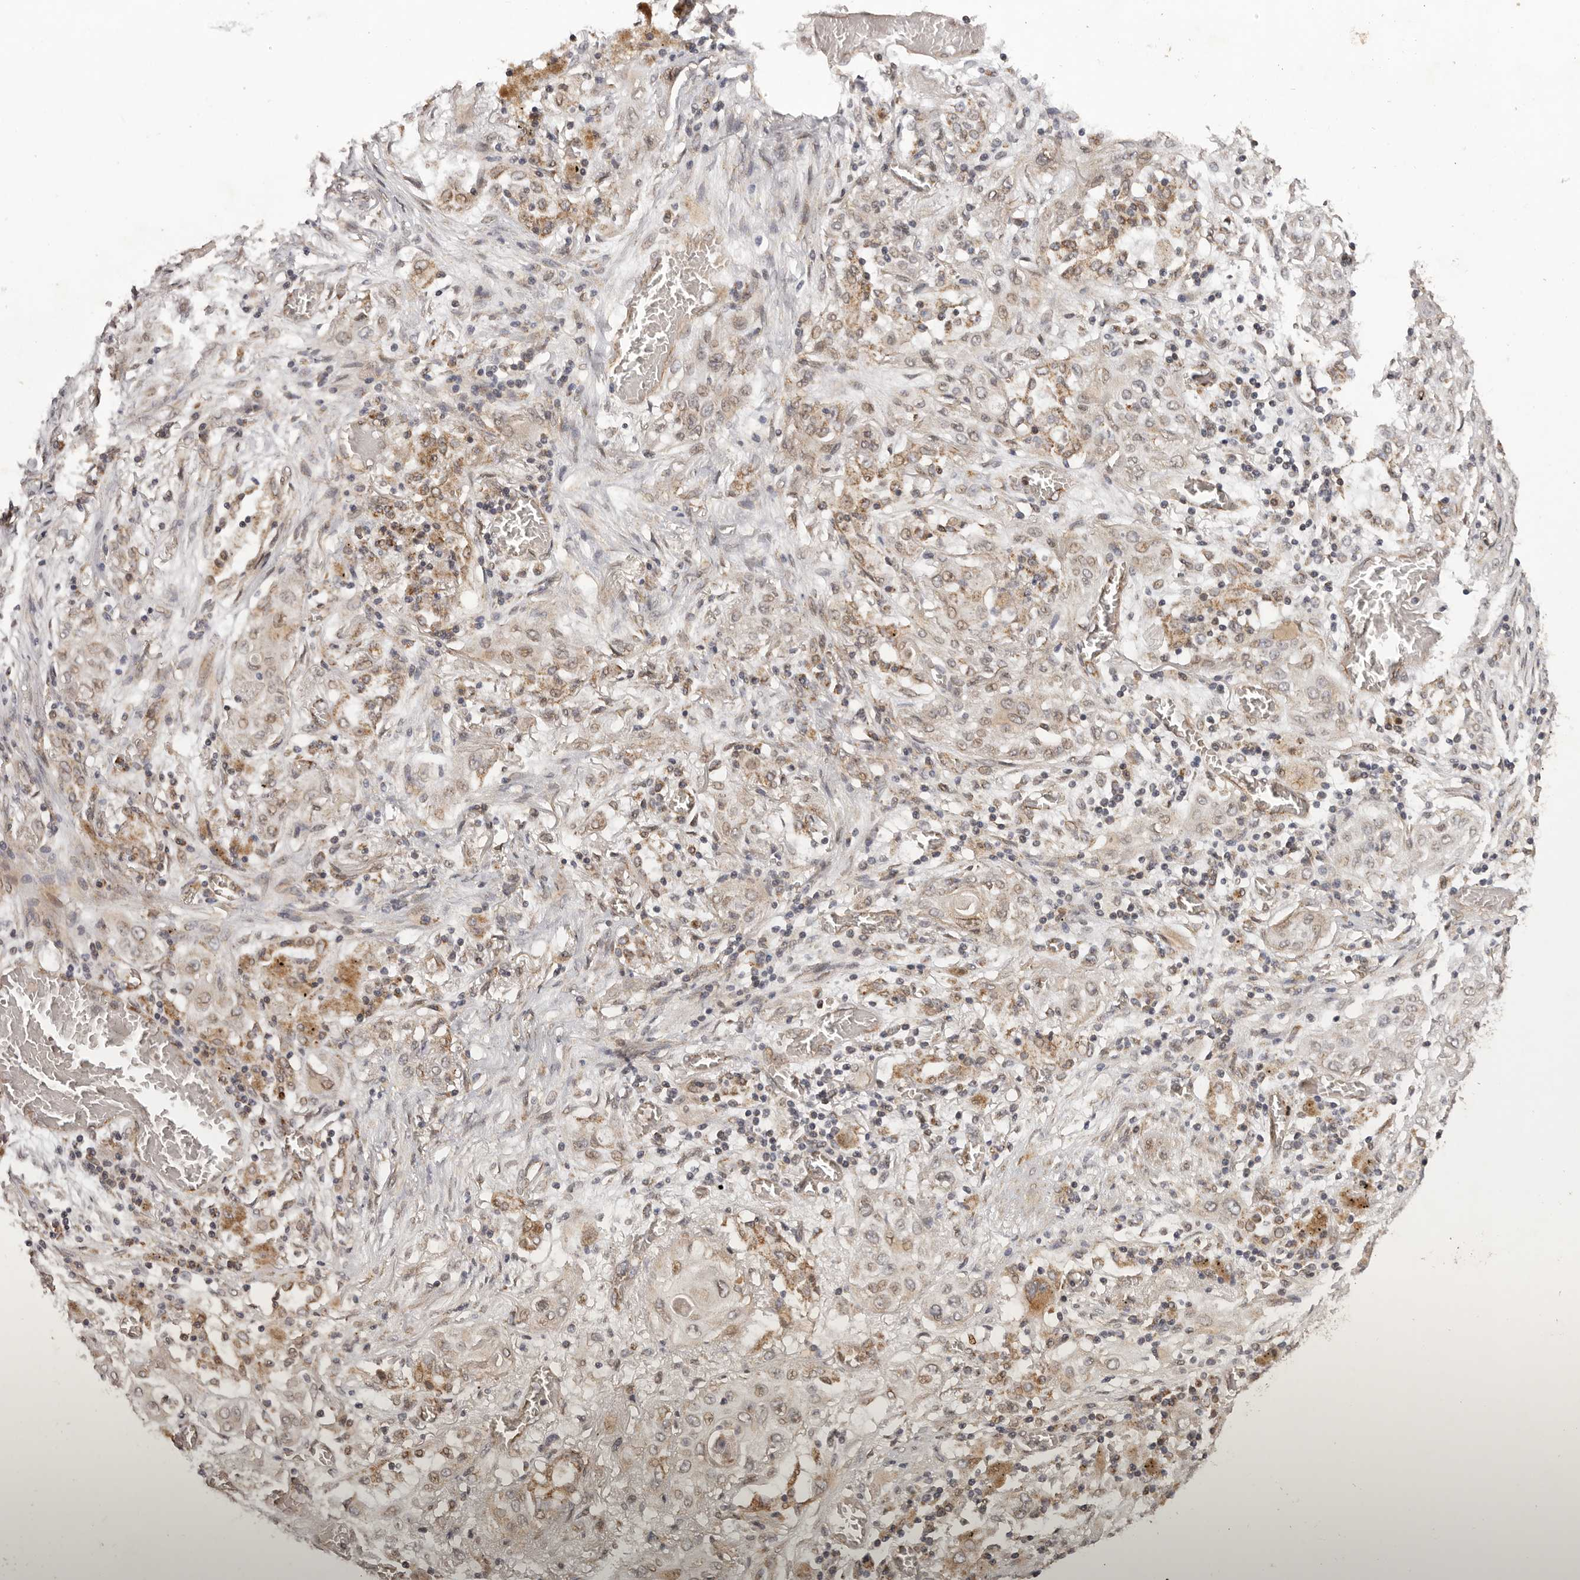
{"staining": {"intensity": "weak", "quantity": "<25%", "location": "nuclear"}, "tissue": "lung cancer", "cell_type": "Tumor cells", "image_type": "cancer", "snomed": [{"axis": "morphology", "description": "Squamous cell carcinoma, NOS"}, {"axis": "topography", "description": "Lung"}], "caption": "An IHC photomicrograph of squamous cell carcinoma (lung) is shown. There is no staining in tumor cells of squamous cell carcinoma (lung).", "gene": "CHRM2", "patient": {"sex": "female", "age": 47}}